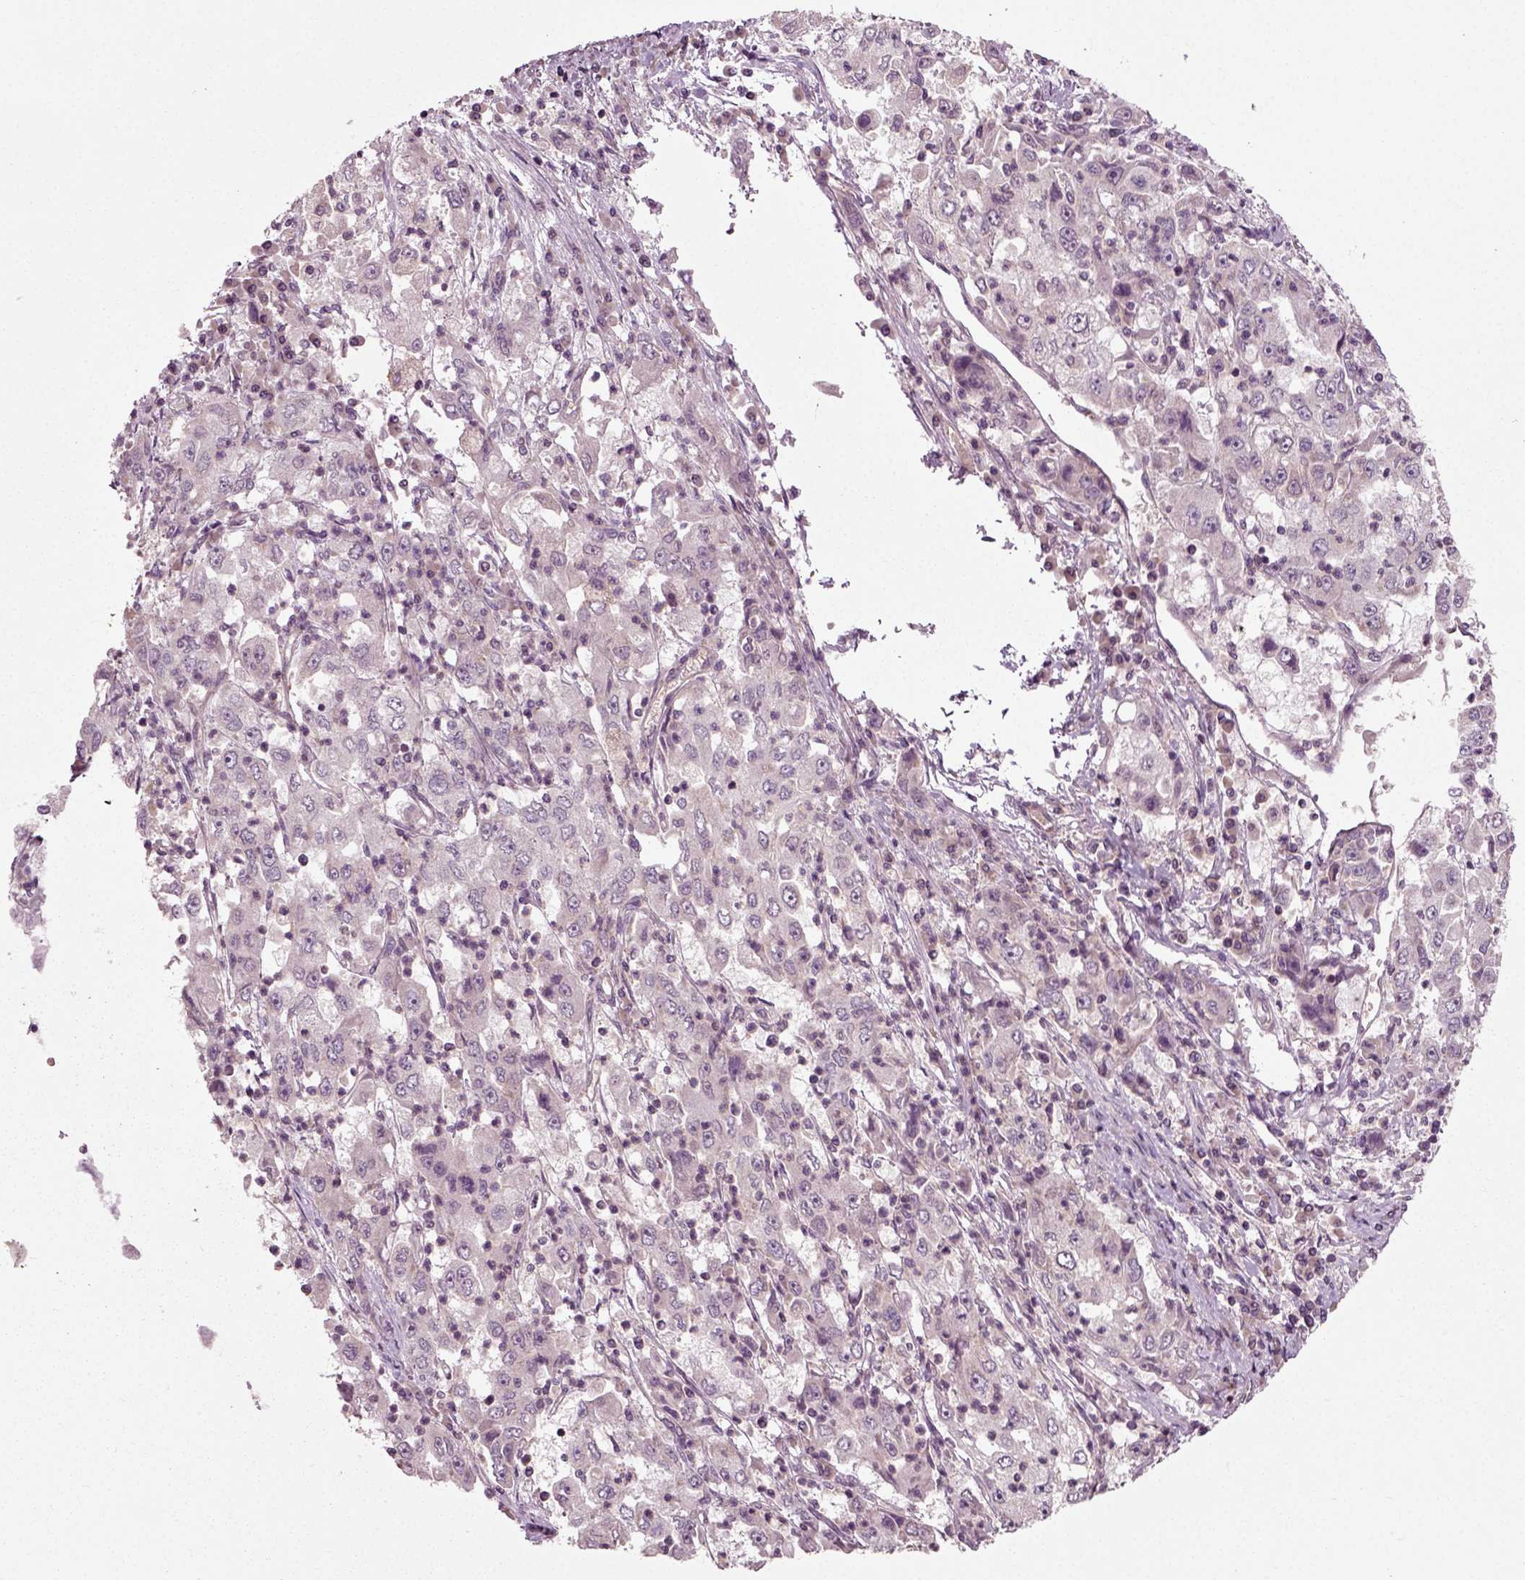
{"staining": {"intensity": "negative", "quantity": "none", "location": "none"}, "tissue": "cervical cancer", "cell_type": "Tumor cells", "image_type": "cancer", "snomed": [{"axis": "morphology", "description": "Squamous cell carcinoma, NOS"}, {"axis": "topography", "description": "Cervix"}], "caption": "High magnification brightfield microscopy of cervical squamous cell carcinoma stained with DAB (3,3'-diaminobenzidine) (brown) and counterstained with hematoxylin (blue): tumor cells show no significant positivity.", "gene": "PLCD3", "patient": {"sex": "female", "age": 36}}